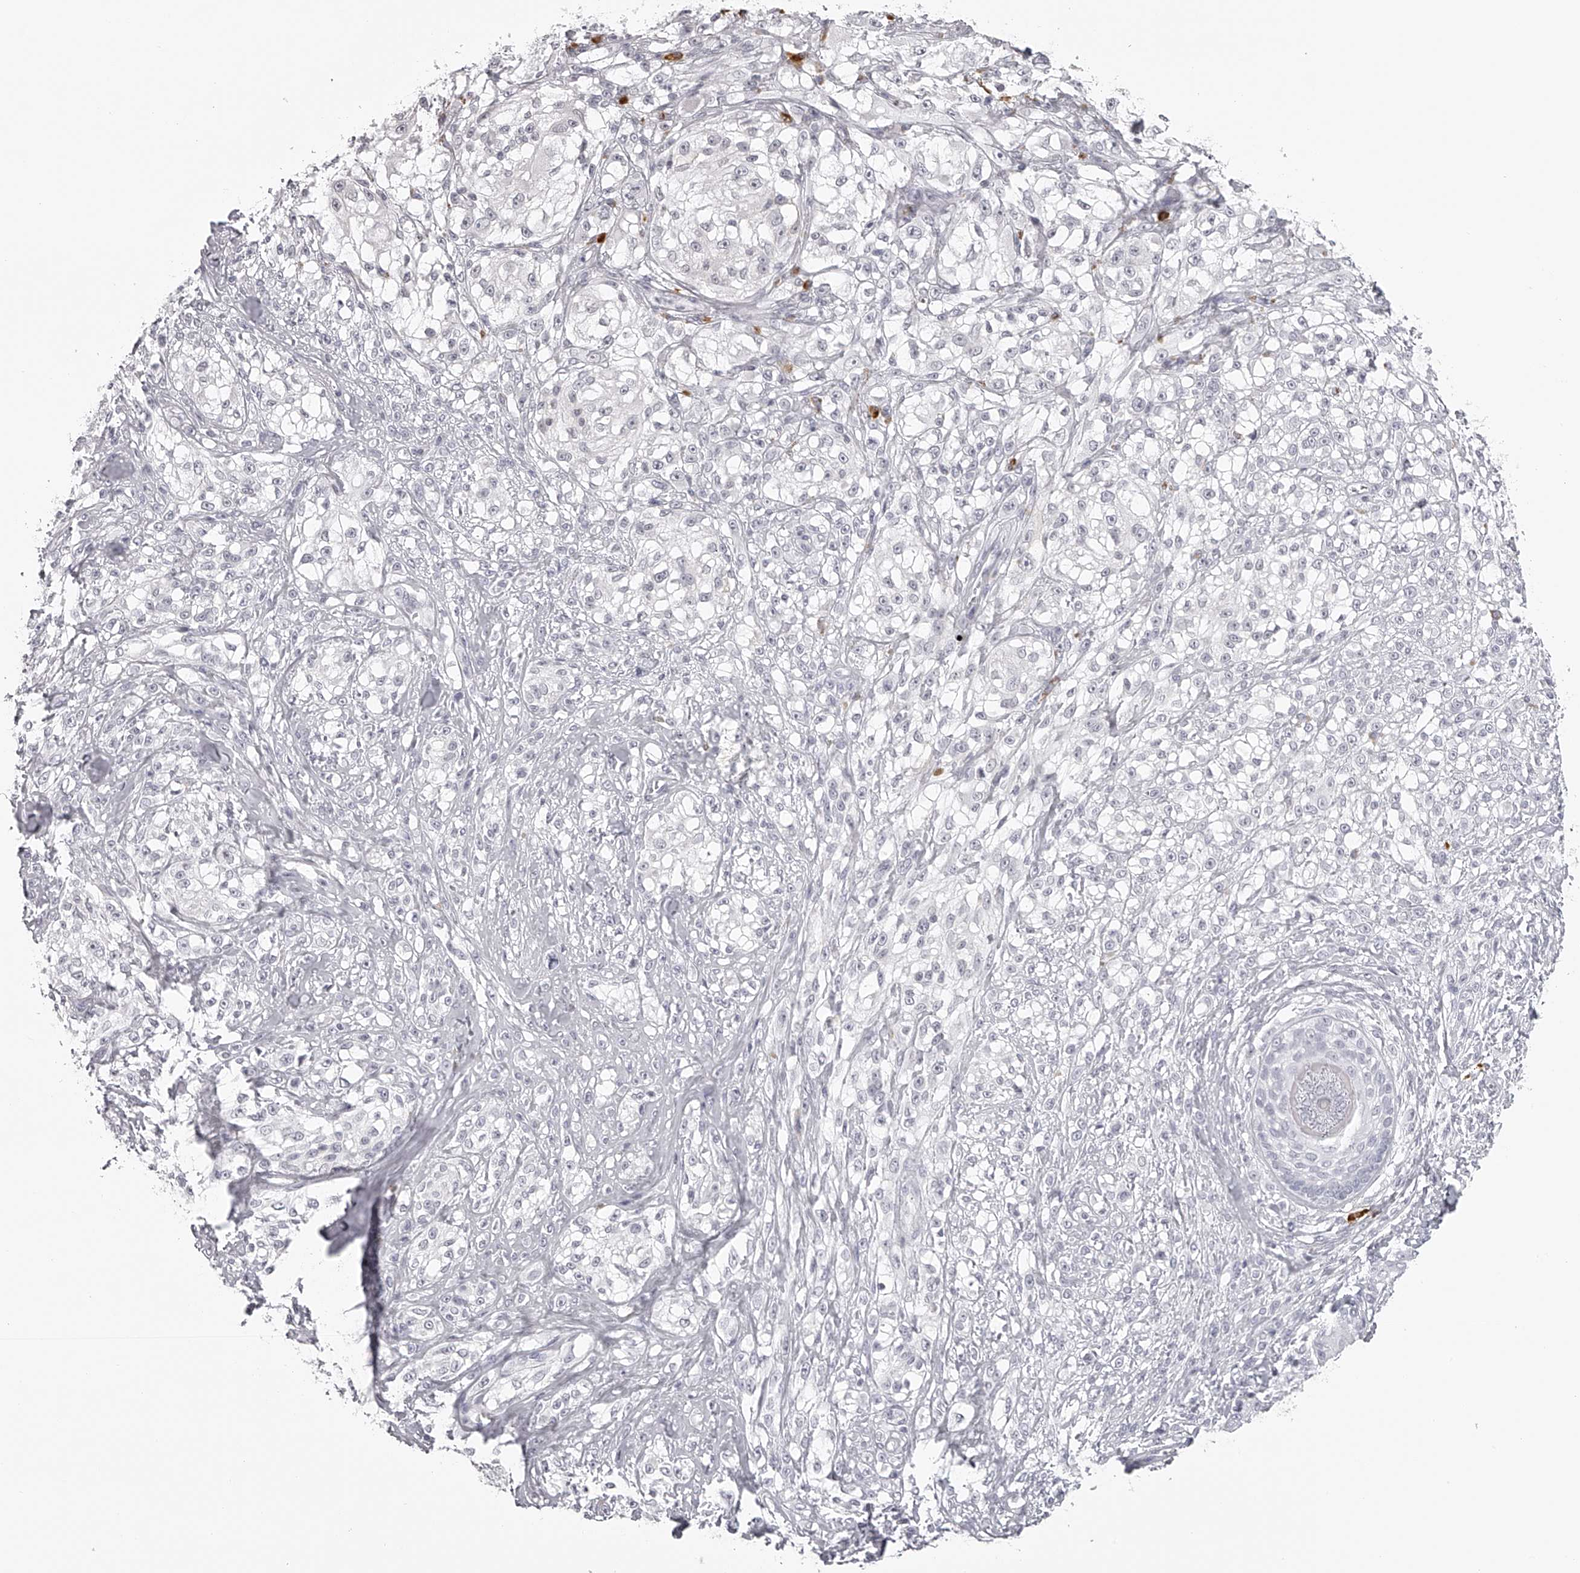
{"staining": {"intensity": "negative", "quantity": "none", "location": "none"}, "tissue": "melanoma", "cell_type": "Tumor cells", "image_type": "cancer", "snomed": [{"axis": "morphology", "description": "Malignant melanoma, NOS"}, {"axis": "topography", "description": "Skin of head"}], "caption": "Tumor cells show no significant expression in melanoma.", "gene": "SEC11C", "patient": {"sex": "male", "age": 83}}